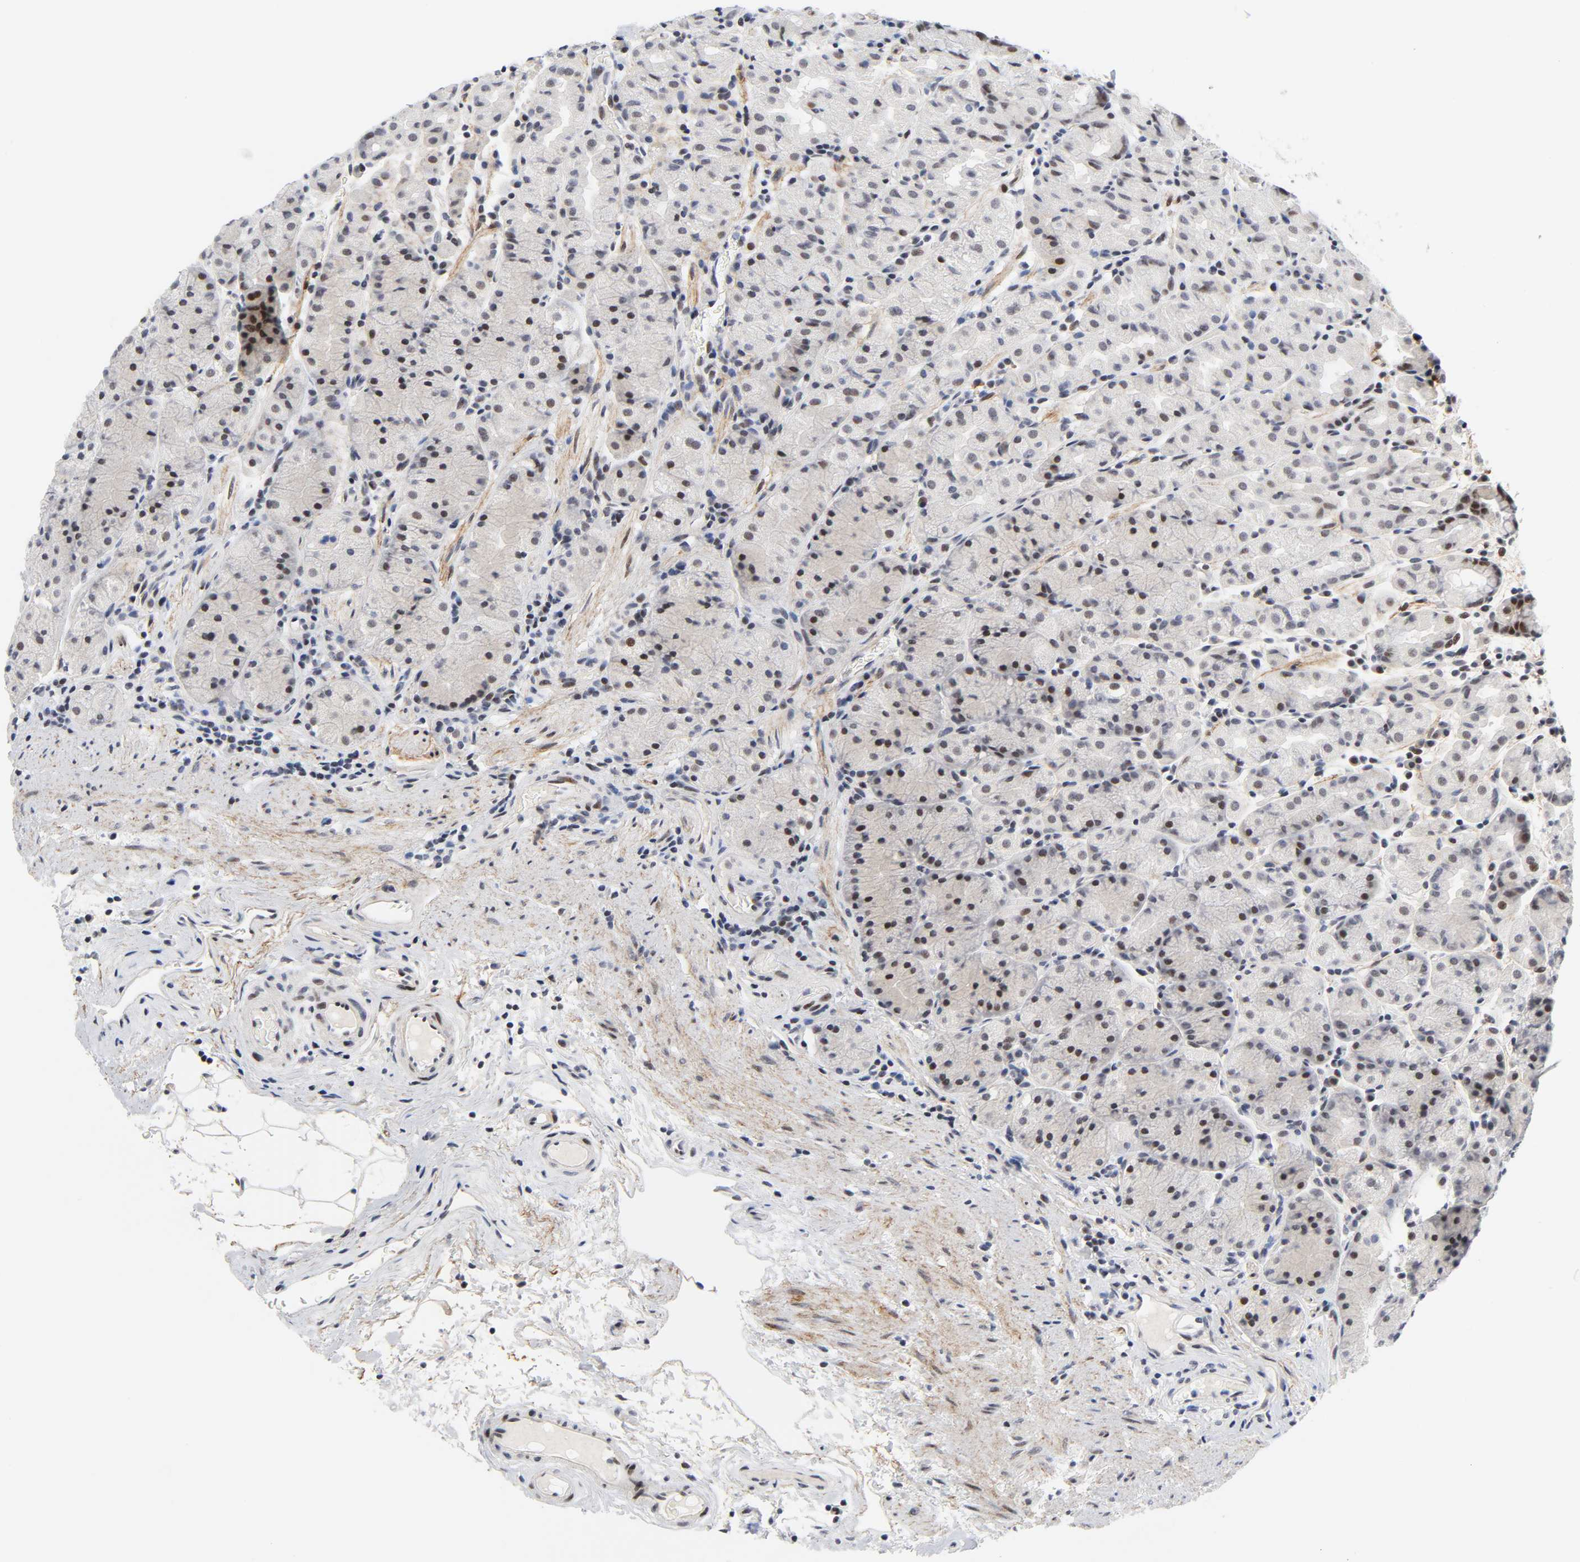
{"staining": {"intensity": "moderate", "quantity": "25%-75%", "location": "nuclear"}, "tissue": "stomach", "cell_type": "Glandular cells", "image_type": "normal", "snomed": [{"axis": "morphology", "description": "Normal tissue, NOS"}, {"axis": "topography", "description": "Stomach, lower"}], "caption": "Immunohistochemistry (IHC) staining of unremarkable stomach, which shows medium levels of moderate nuclear positivity in approximately 25%-75% of glandular cells indicating moderate nuclear protein staining. The staining was performed using DAB (brown) for protein detection and nuclei were counterstained in hematoxylin (blue).", "gene": "DIDO1", "patient": {"sex": "male", "age": 56}}